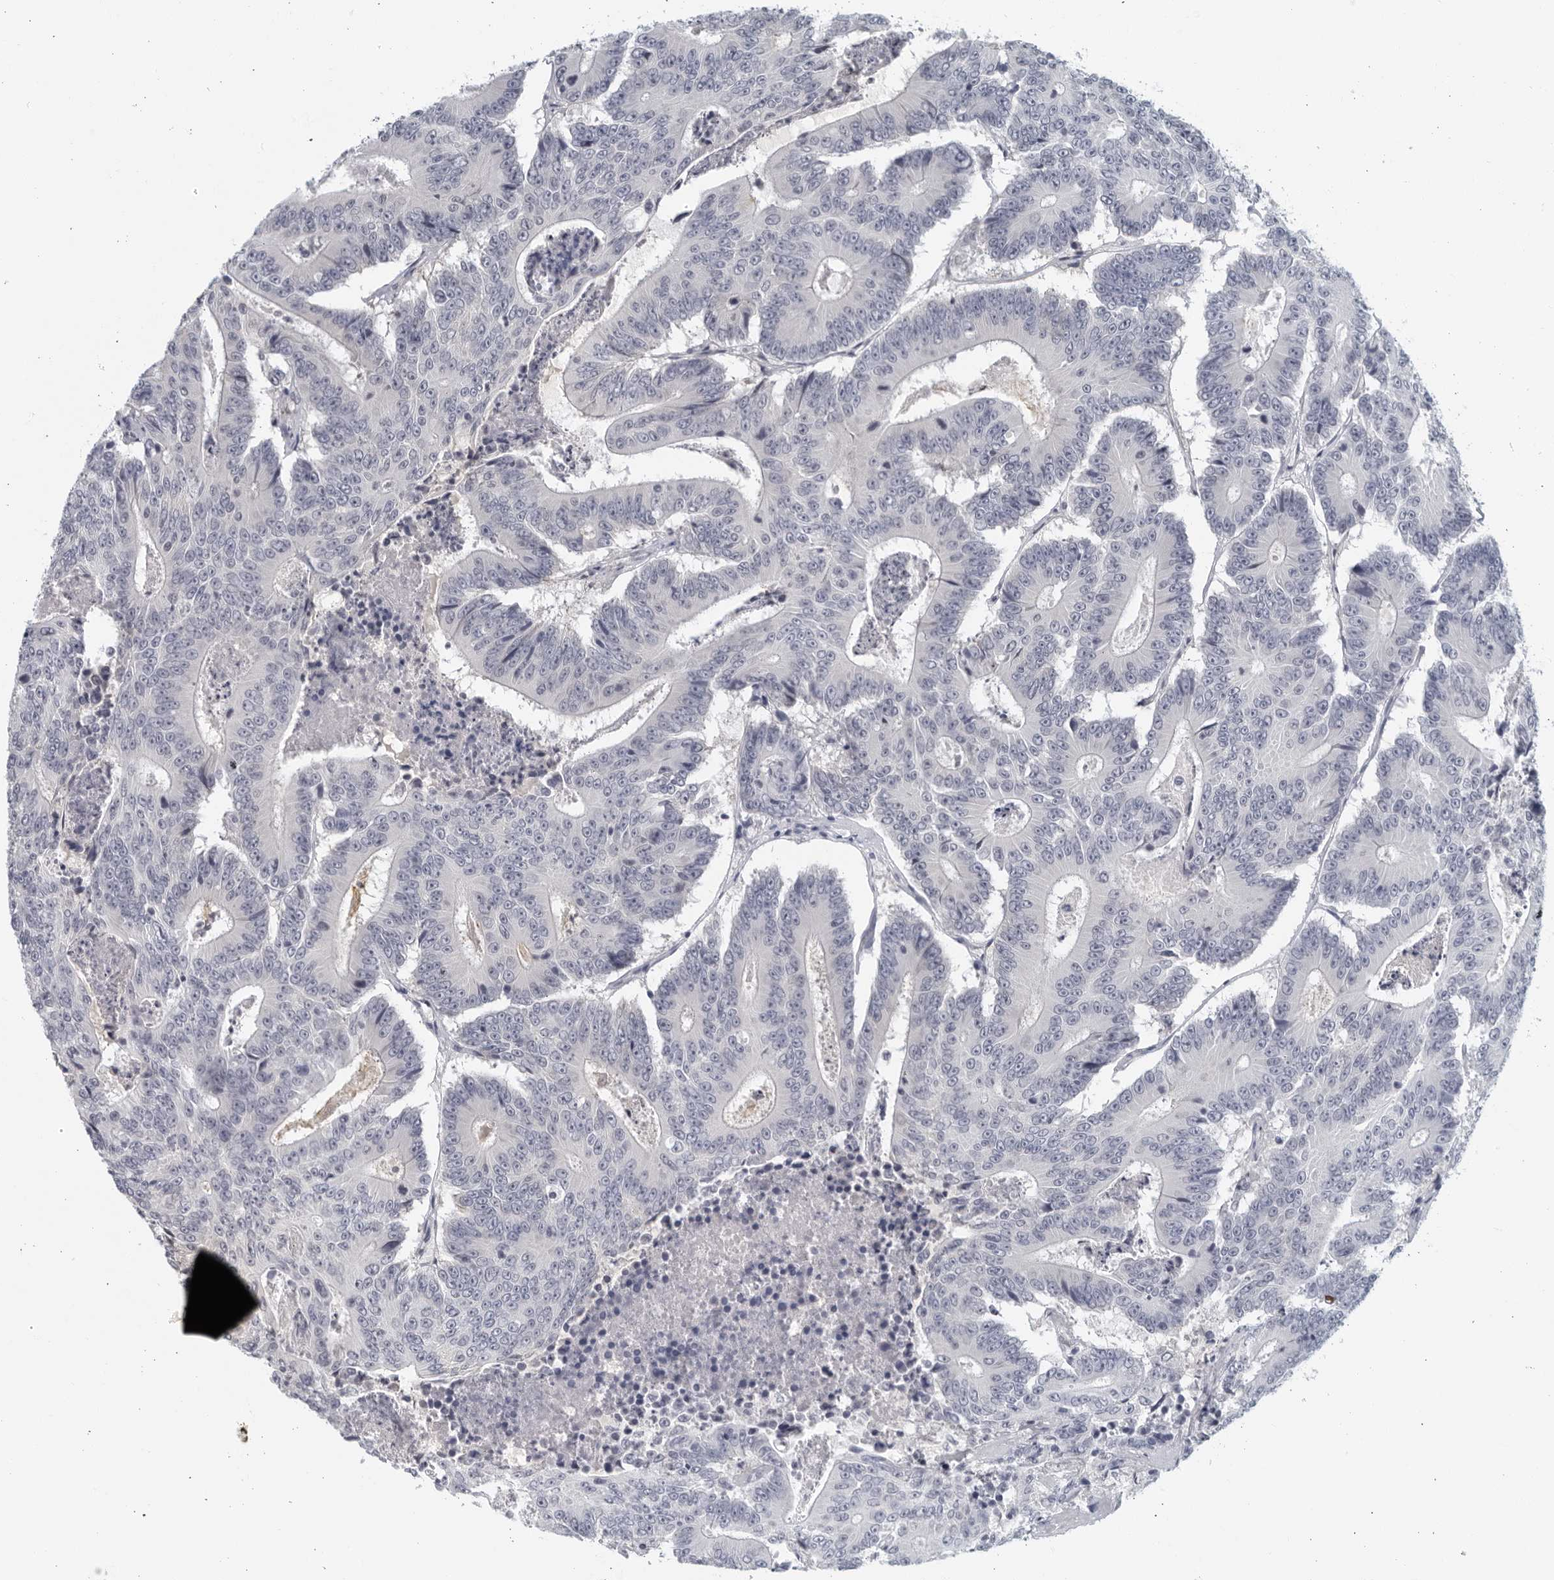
{"staining": {"intensity": "negative", "quantity": "none", "location": "none"}, "tissue": "colorectal cancer", "cell_type": "Tumor cells", "image_type": "cancer", "snomed": [{"axis": "morphology", "description": "Adenocarcinoma, NOS"}, {"axis": "topography", "description": "Colon"}], "caption": "DAB (3,3'-diaminobenzidine) immunohistochemical staining of colorectal adenocarcinoma demonstrates no significant positivity in tumor cells.", "gene": "MATN1", "patient": {"sex": "male", "age": 83}}